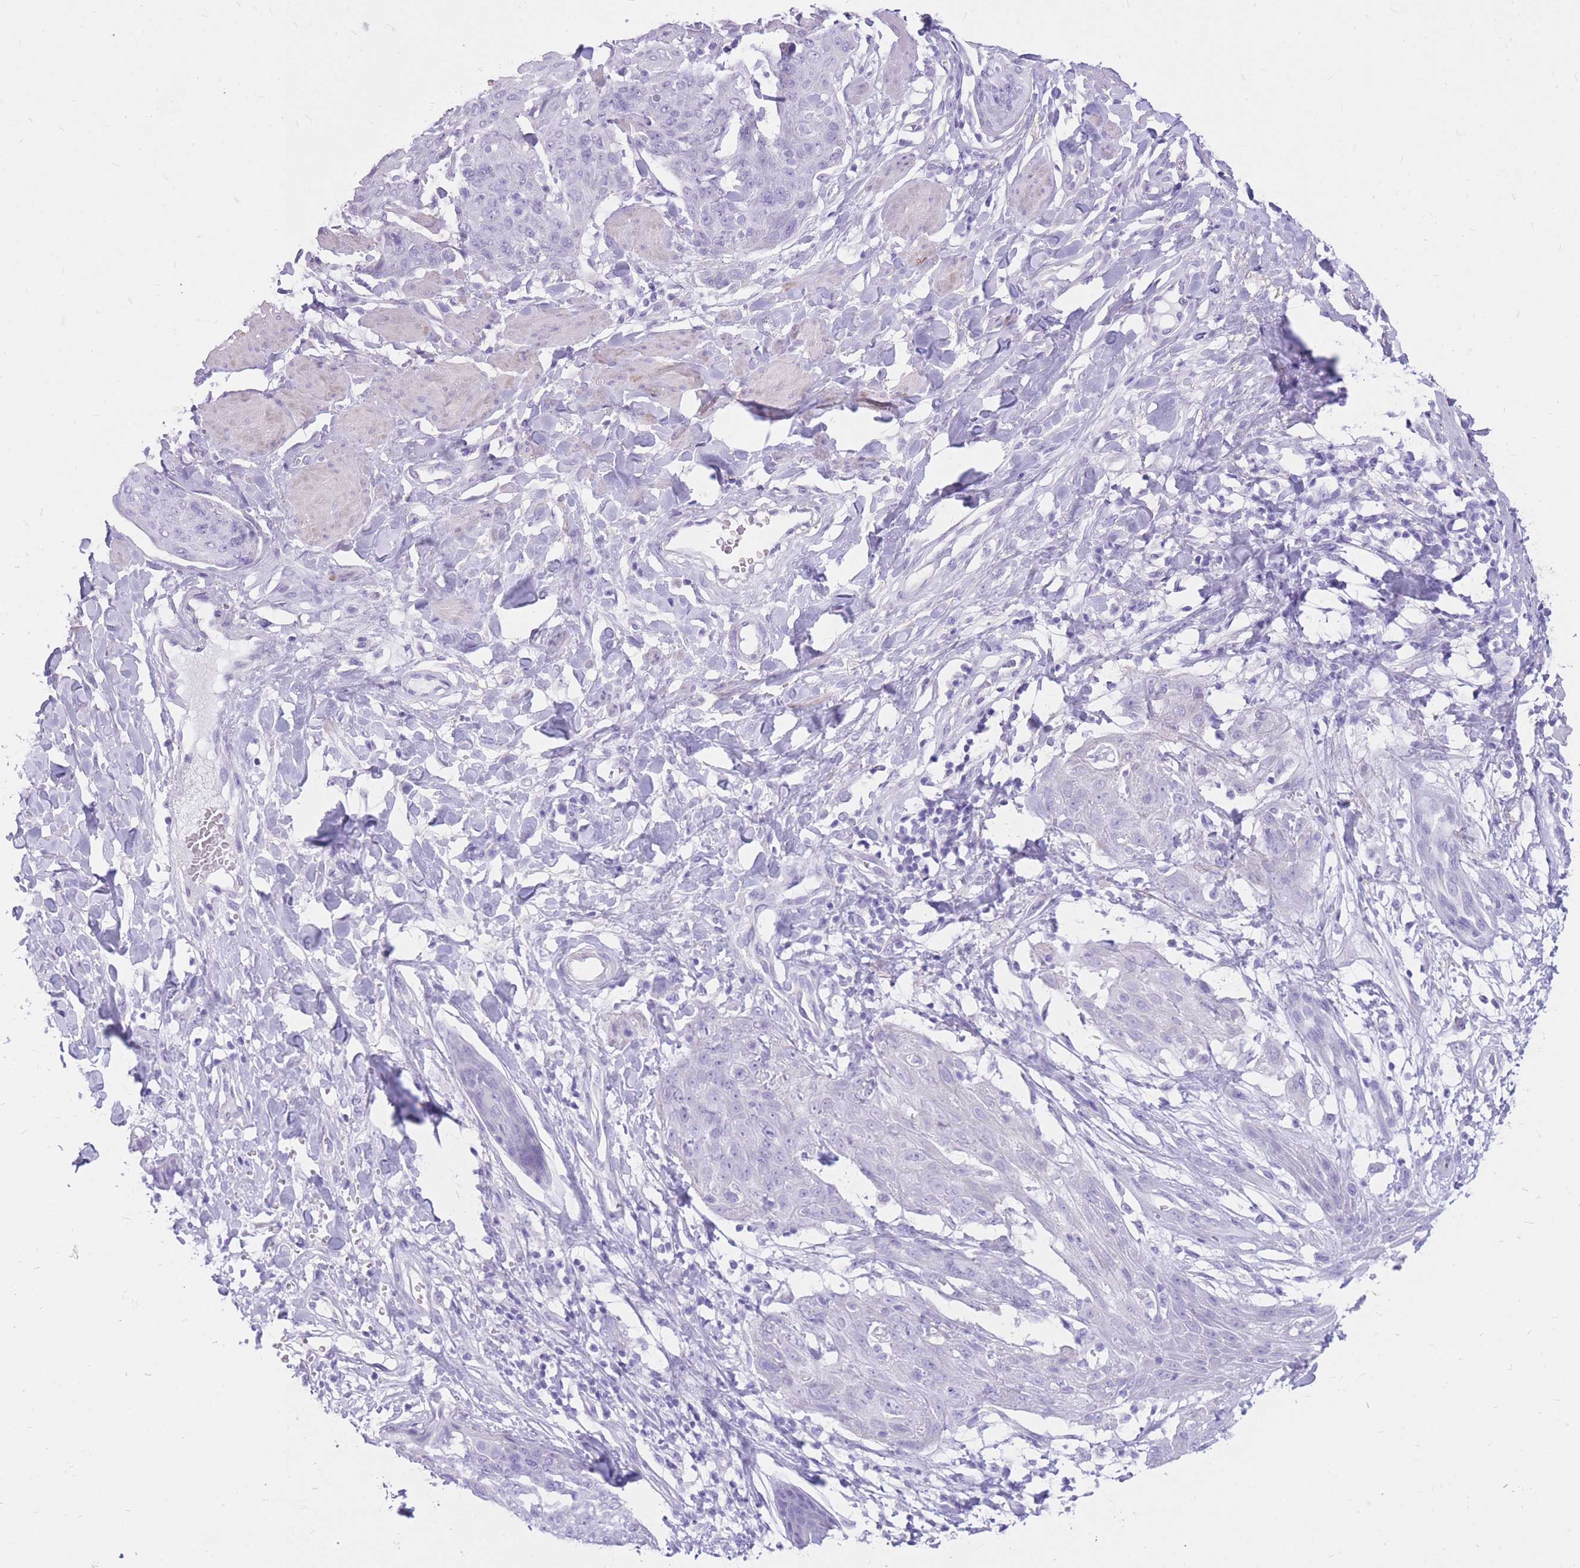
{"staining": {"intensity": "negative", "quantity": "none", "location": "none"}, "tissue": "skin cancer", "cell_type": "Tumor cells", "image_type": "cancer", "snomed": [{"axis": "morphology", "description": "Squamous cell carcinoma, NOS"}, {"axis": "topography", "description": "Skin"}, {"axis": "topography", "description": "Vulva"}], "caption": "There is no significant positivity in tumor cells of squamous cell carcinoma (skin). (Brightfield microscopy of DAB (3,3'-diaminobenzidine) IHC at high magnification).", "gene": "CYP21A2", "patient": {"sex": "female", "age": 85}}